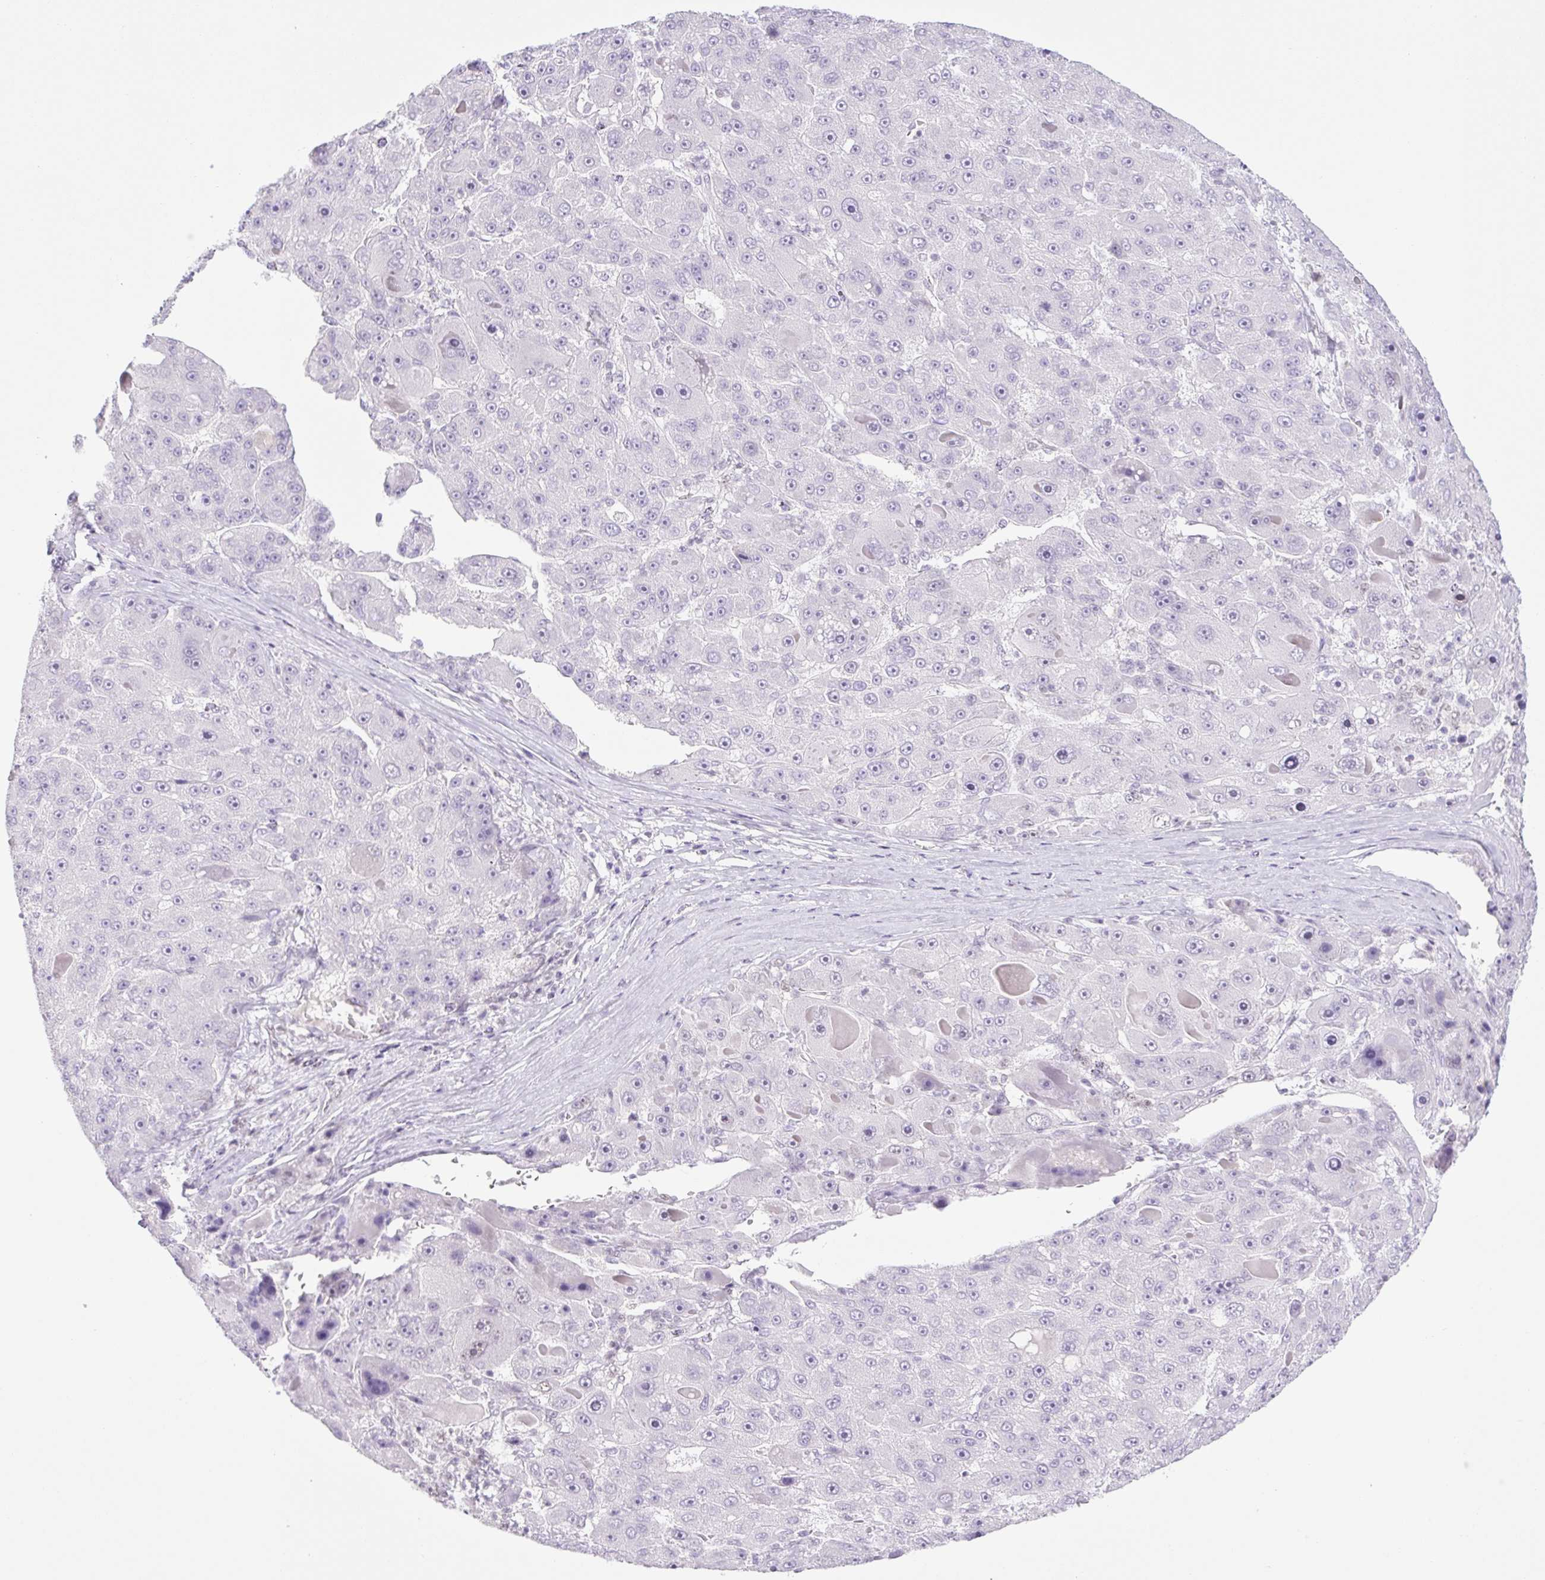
{"staining": {"intensity": "negative", "quantity": "none", "location": "none"}, "tissue": "liver cancer", "cell_type": "Tumor cells", "image_type": "cancer", "snomed": [{"axis": "morphology", "description": "Carcinoma, Hepatocellular, NOS"}, {"axis": "topography", "description": "Liver"}], "caption": "IHC photomicrograph of human liver cancer stained for a protein (brown), which demonstrates no positivity in tumor cells.", "gene": "TLE3", "patient": {"sex": "male", "age": 76}}